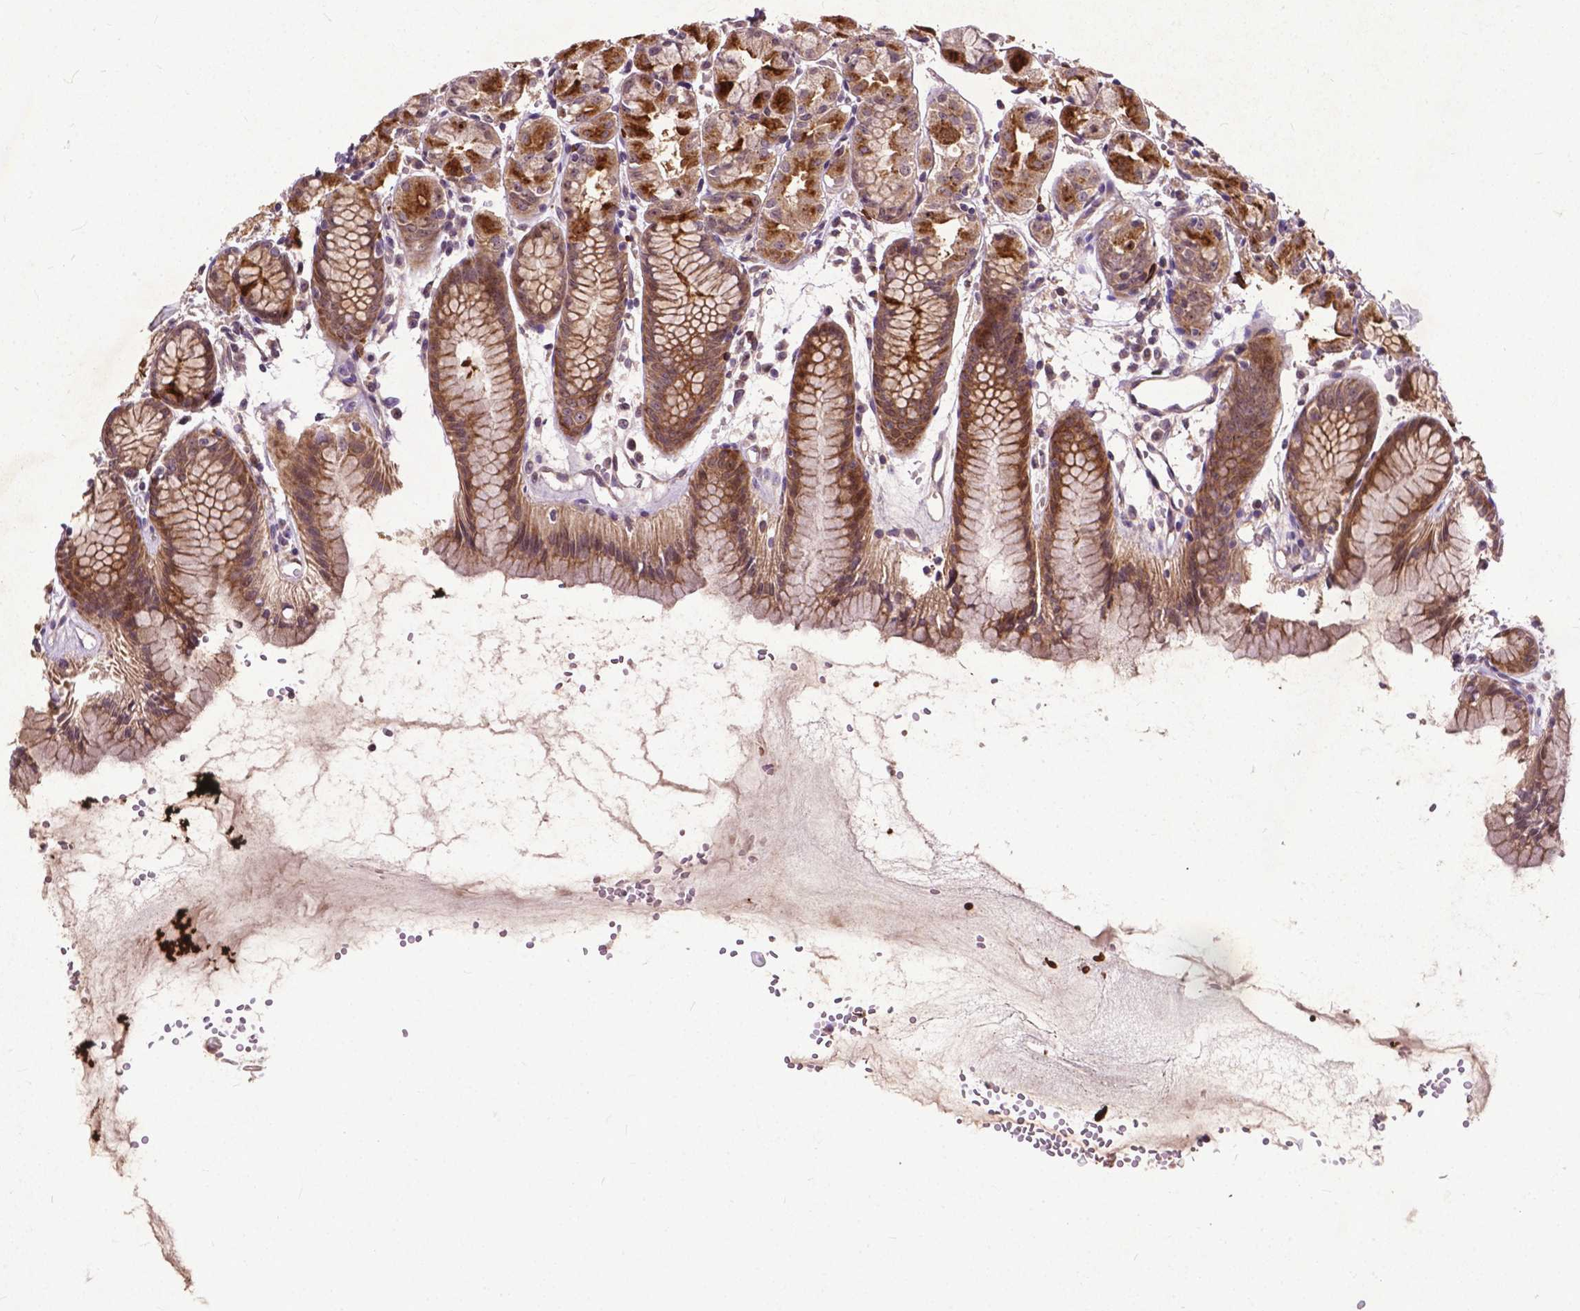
{"staining": {"intensity": "strong", "quantity": "25%-75%", "location": "cytoplasmic/membranous"}, "tissue": "stomach", "cell_type": "Glandular cells", "image_type": "normal", "snomed": [{"axis": "morphology", "description": "Normal tissue, NOS"}, {"axis": "topography", "description": "Stomach, upper"}], "caption": "IHC staining of unremarkable stomach, which reveals high levels of strong cytoplasmic/membranous positivity in about 25%-75% of glandular cells indicating strong cytoplasmic/membranous protein staining. The staining was performed using DAB (brown) for protein detection and nuclei were counterstained in hematoxylin (blue).", "gene": "PARP3", "patient": {"sex": "male", "age": 47}}